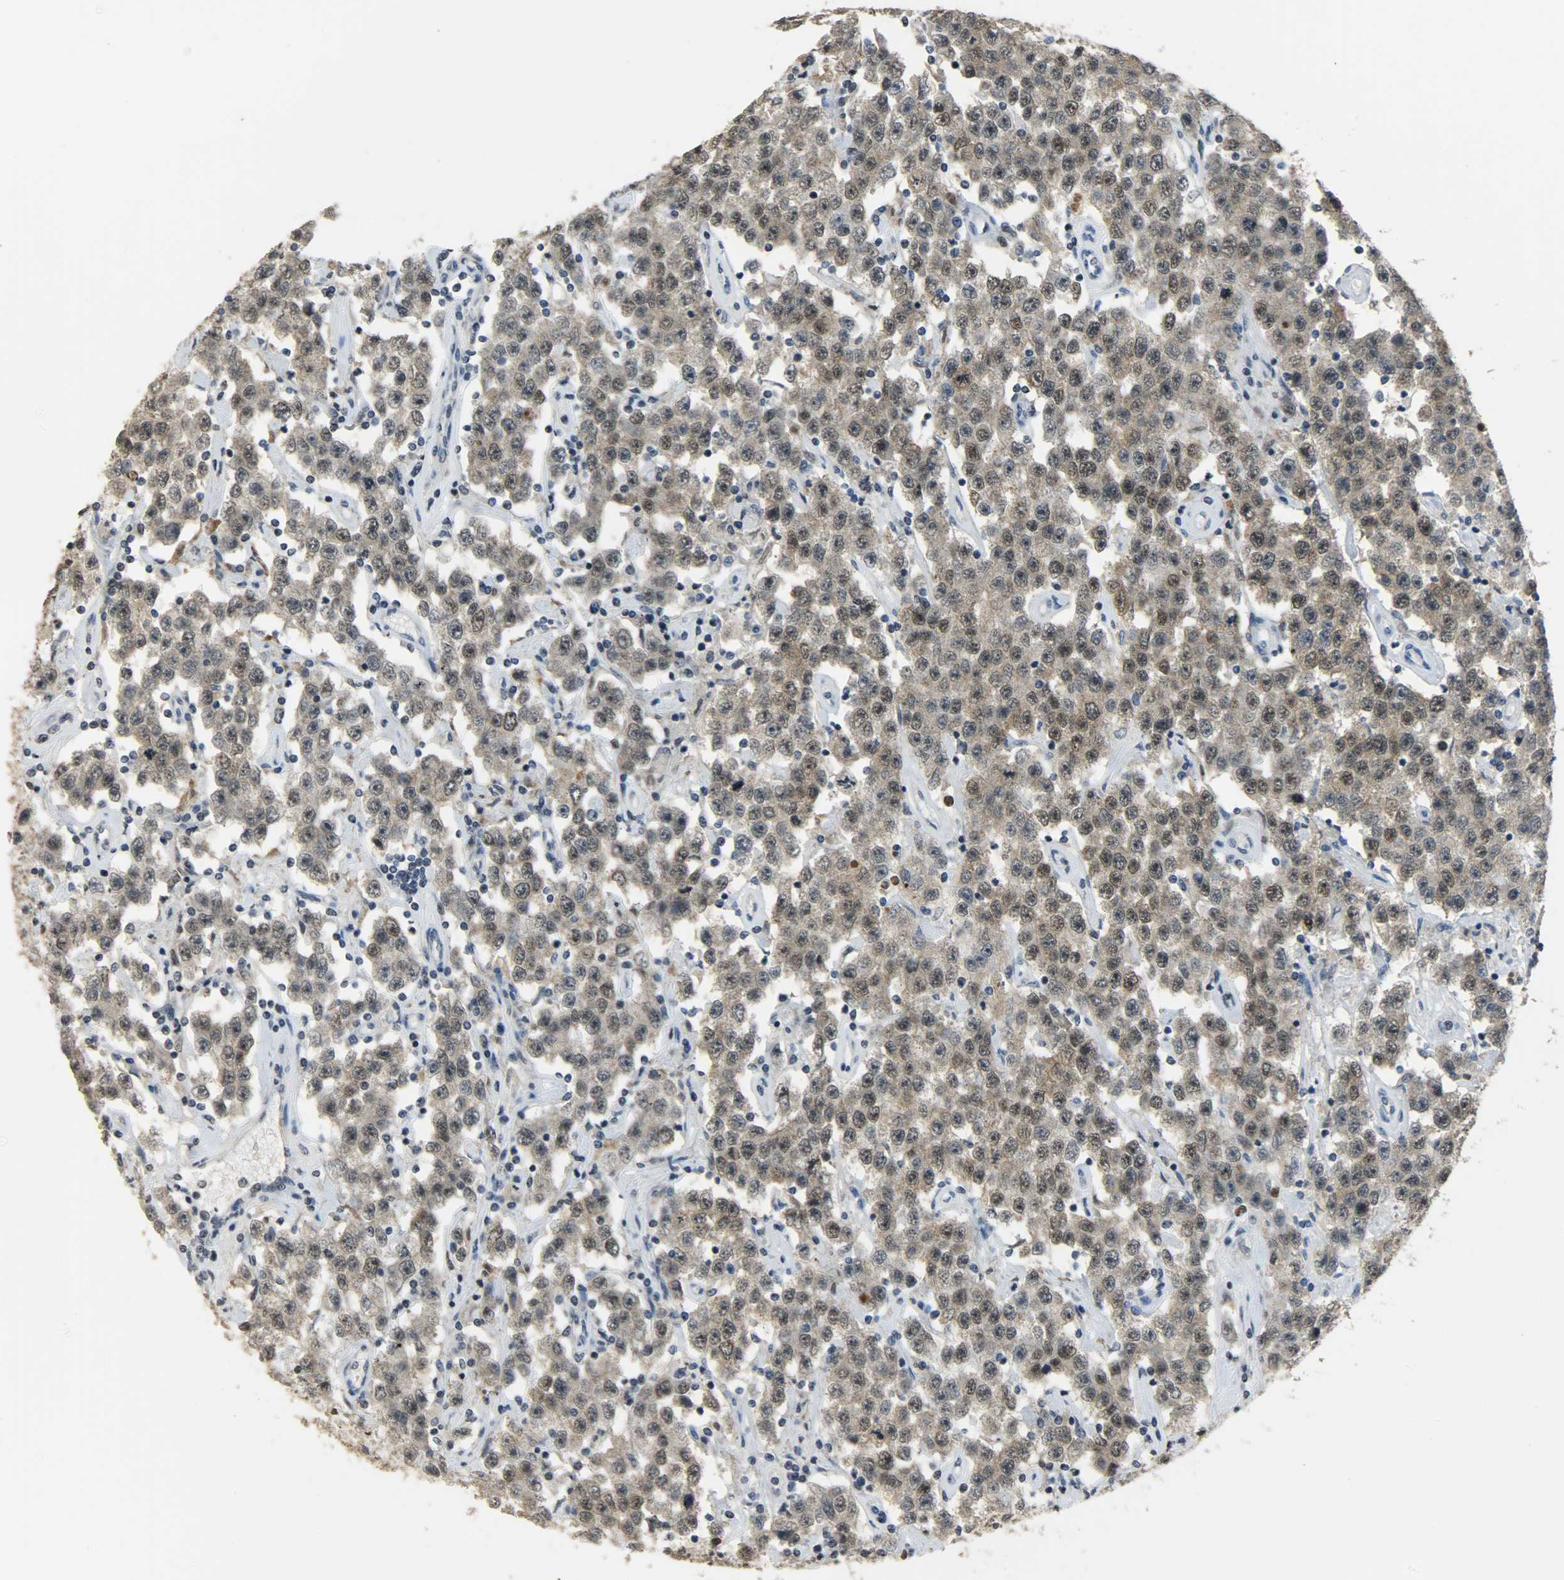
{"staining": {"intensity": "strong", "quantity": ">75%", "location": "cytoplasmic/membranous,nuclear"}, "tissue": "testis cancer", "cell_type": "Tumor cells", "image_type": "cancer", "snomed": [{"axis": "morphology", "description": "Seminoma, NOS"}, {"axis": "topography", "description": "Testis"}], "caption": "High-magnification brightfield microscopy of testis cancer stained with DAB (3,3'-diaminobenzidine) (brown) and counterstained with hematoxylin (blue). tumor cells exhibit strong cytoplasmic/membranous and nuclear expression is seen in about>75% of cells.", "gene": "DNAJB6", "patient": {"sex": "male", "age": 52}}